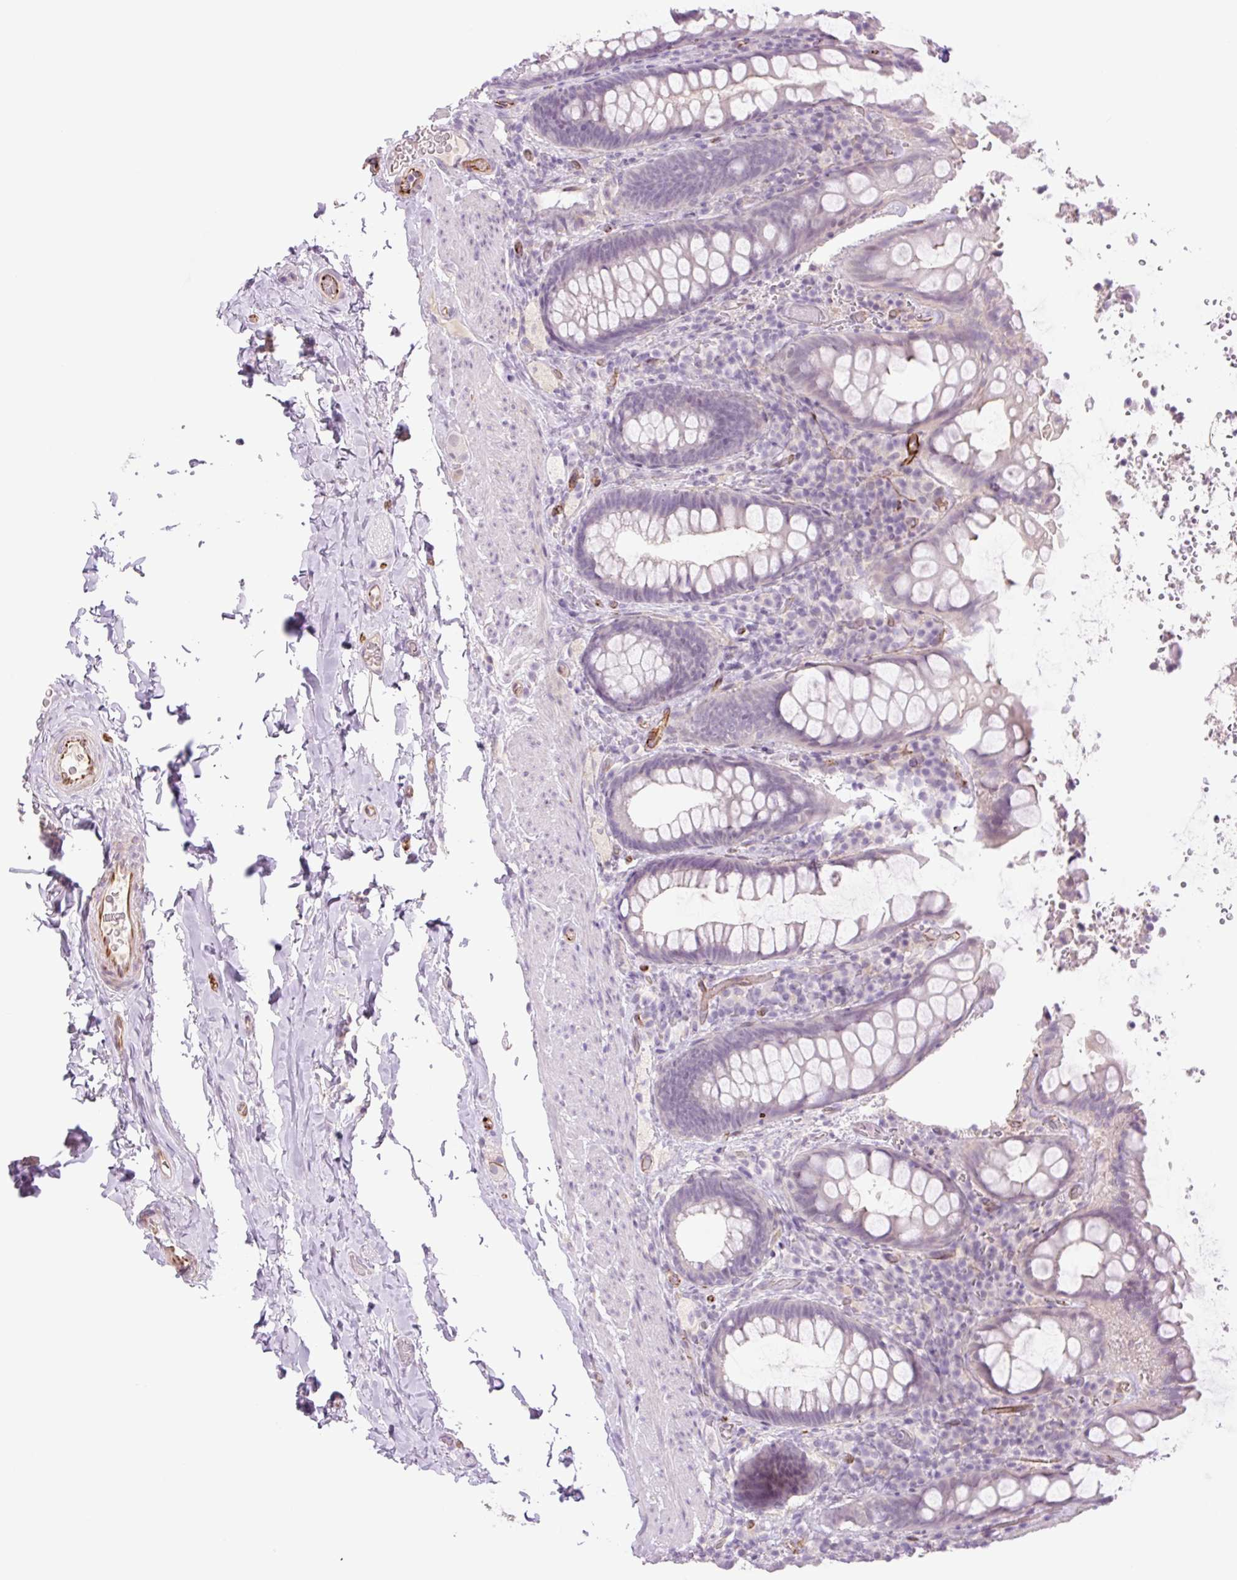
{"staining": {"intensity": "negative", "quantity": "none", "location": "none"}, "tissue": "rectum", "cell_type": "Glandular cells", "image_type": "normal", "snomed": [{"axis": "morphology", "description": "Normal tissue, NOS"}, {"axis": "topography", "description": "Rectum"}], "caption": "DAB immunohistochemical staining of benign rectum reveals no significant staining in glandular cells.", "gene": "ZFYVE21", "patient": {"sex": "female", "age": 69}}